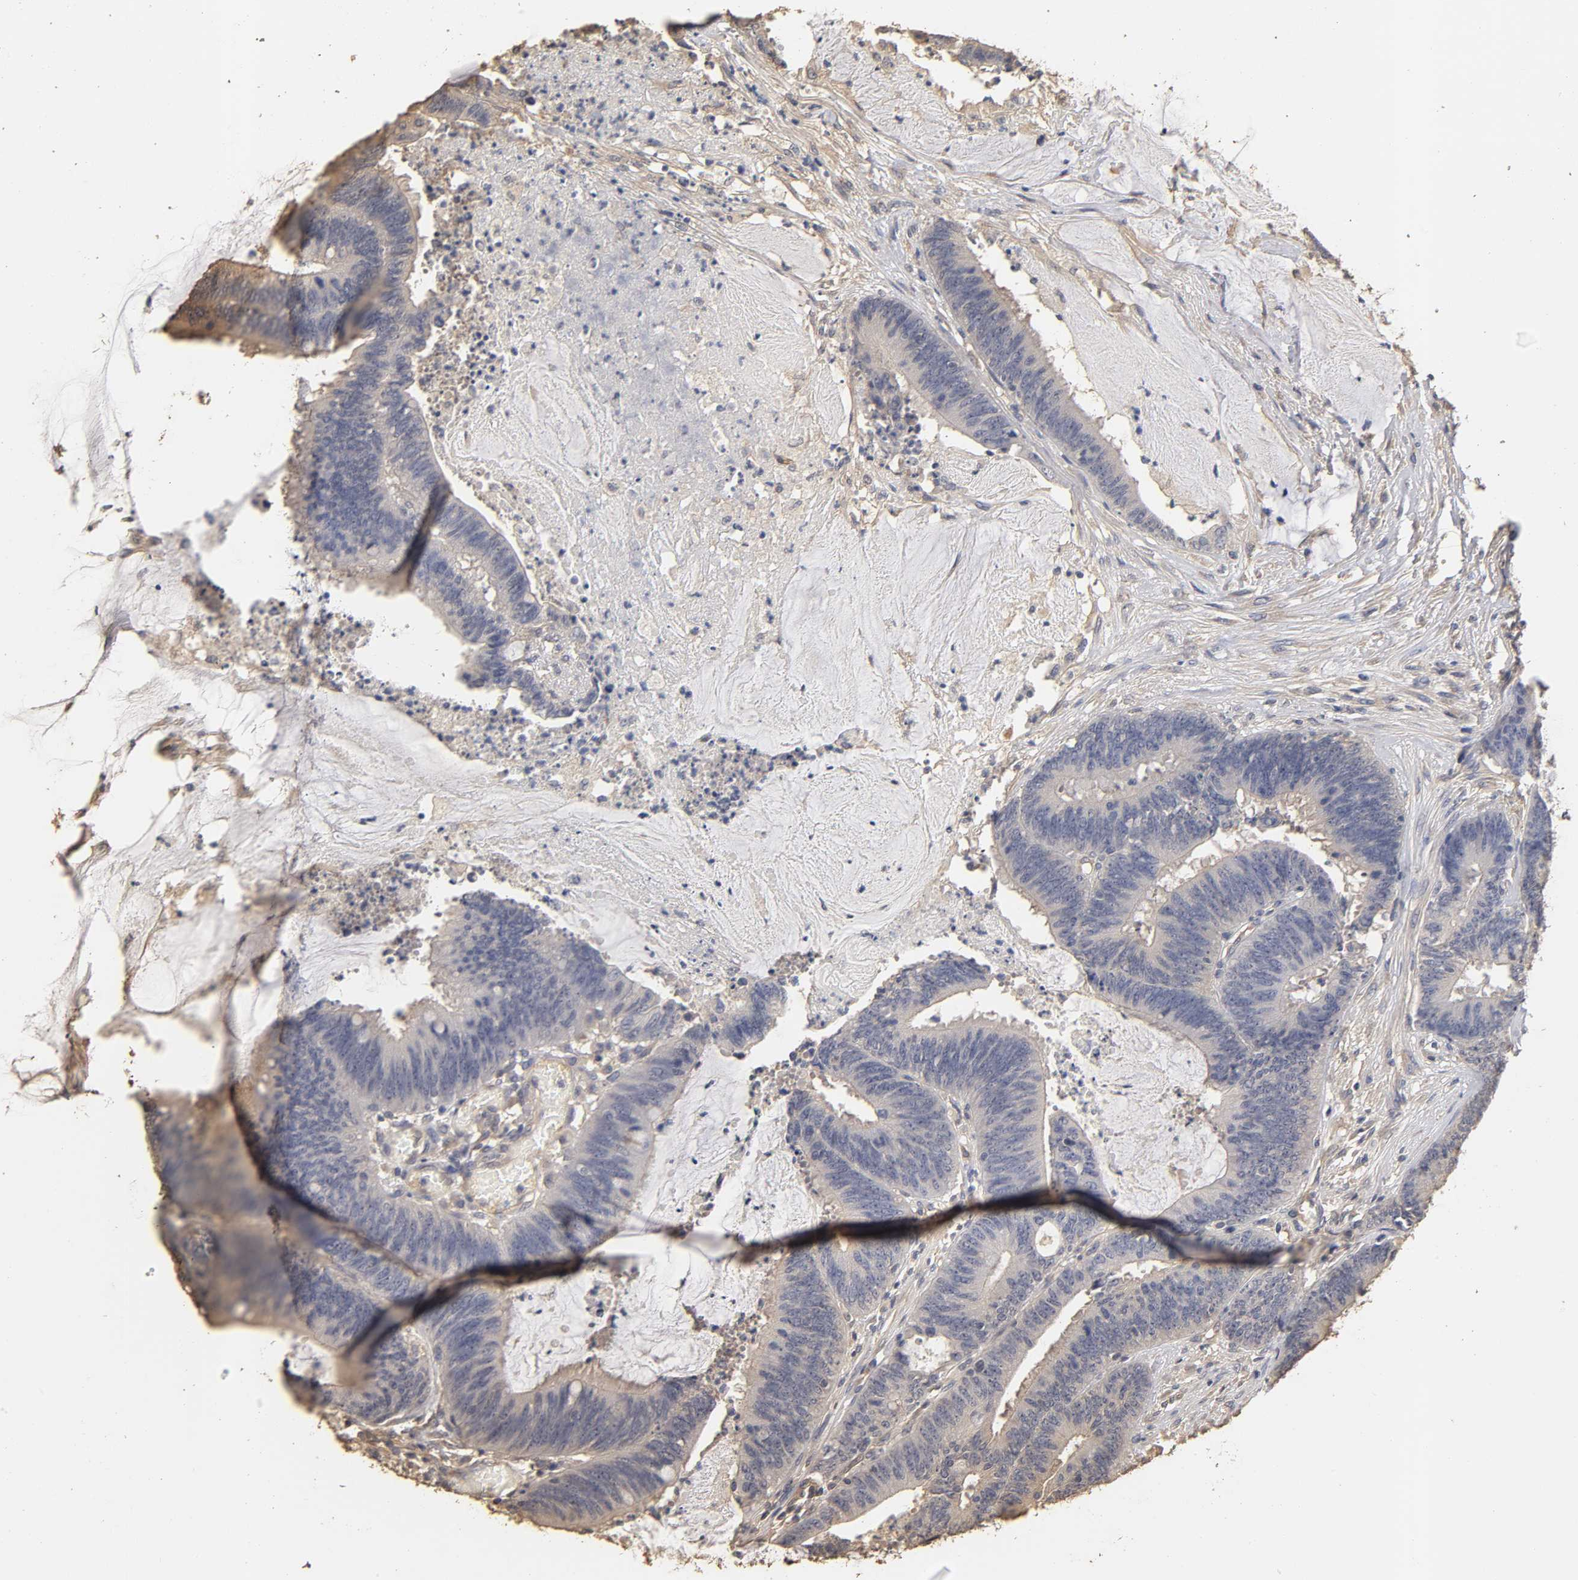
{"staining": {"intensity": "negative", "quantity": "none", "location": "none"}, "tissue": "colorectal cancer", "cell_type": "Tumor cells", "image_type": "cancer", "snomed": [{"axis": "morphology", "description": "Adenocarcinoma, NOS"}, {"axis": "topography", "description": "Rectum"}], "caption": "Immunohistochemistry (IHC) photomicrograph of neoplastic tissue: adenocarcinoma (colorectal) stained with DAB (3,3'-diaminobenzidine) displays no significant protein staining in tumor cells.", "gene": "VSIG4", "patient": {"sex": "female", "age": 66}}